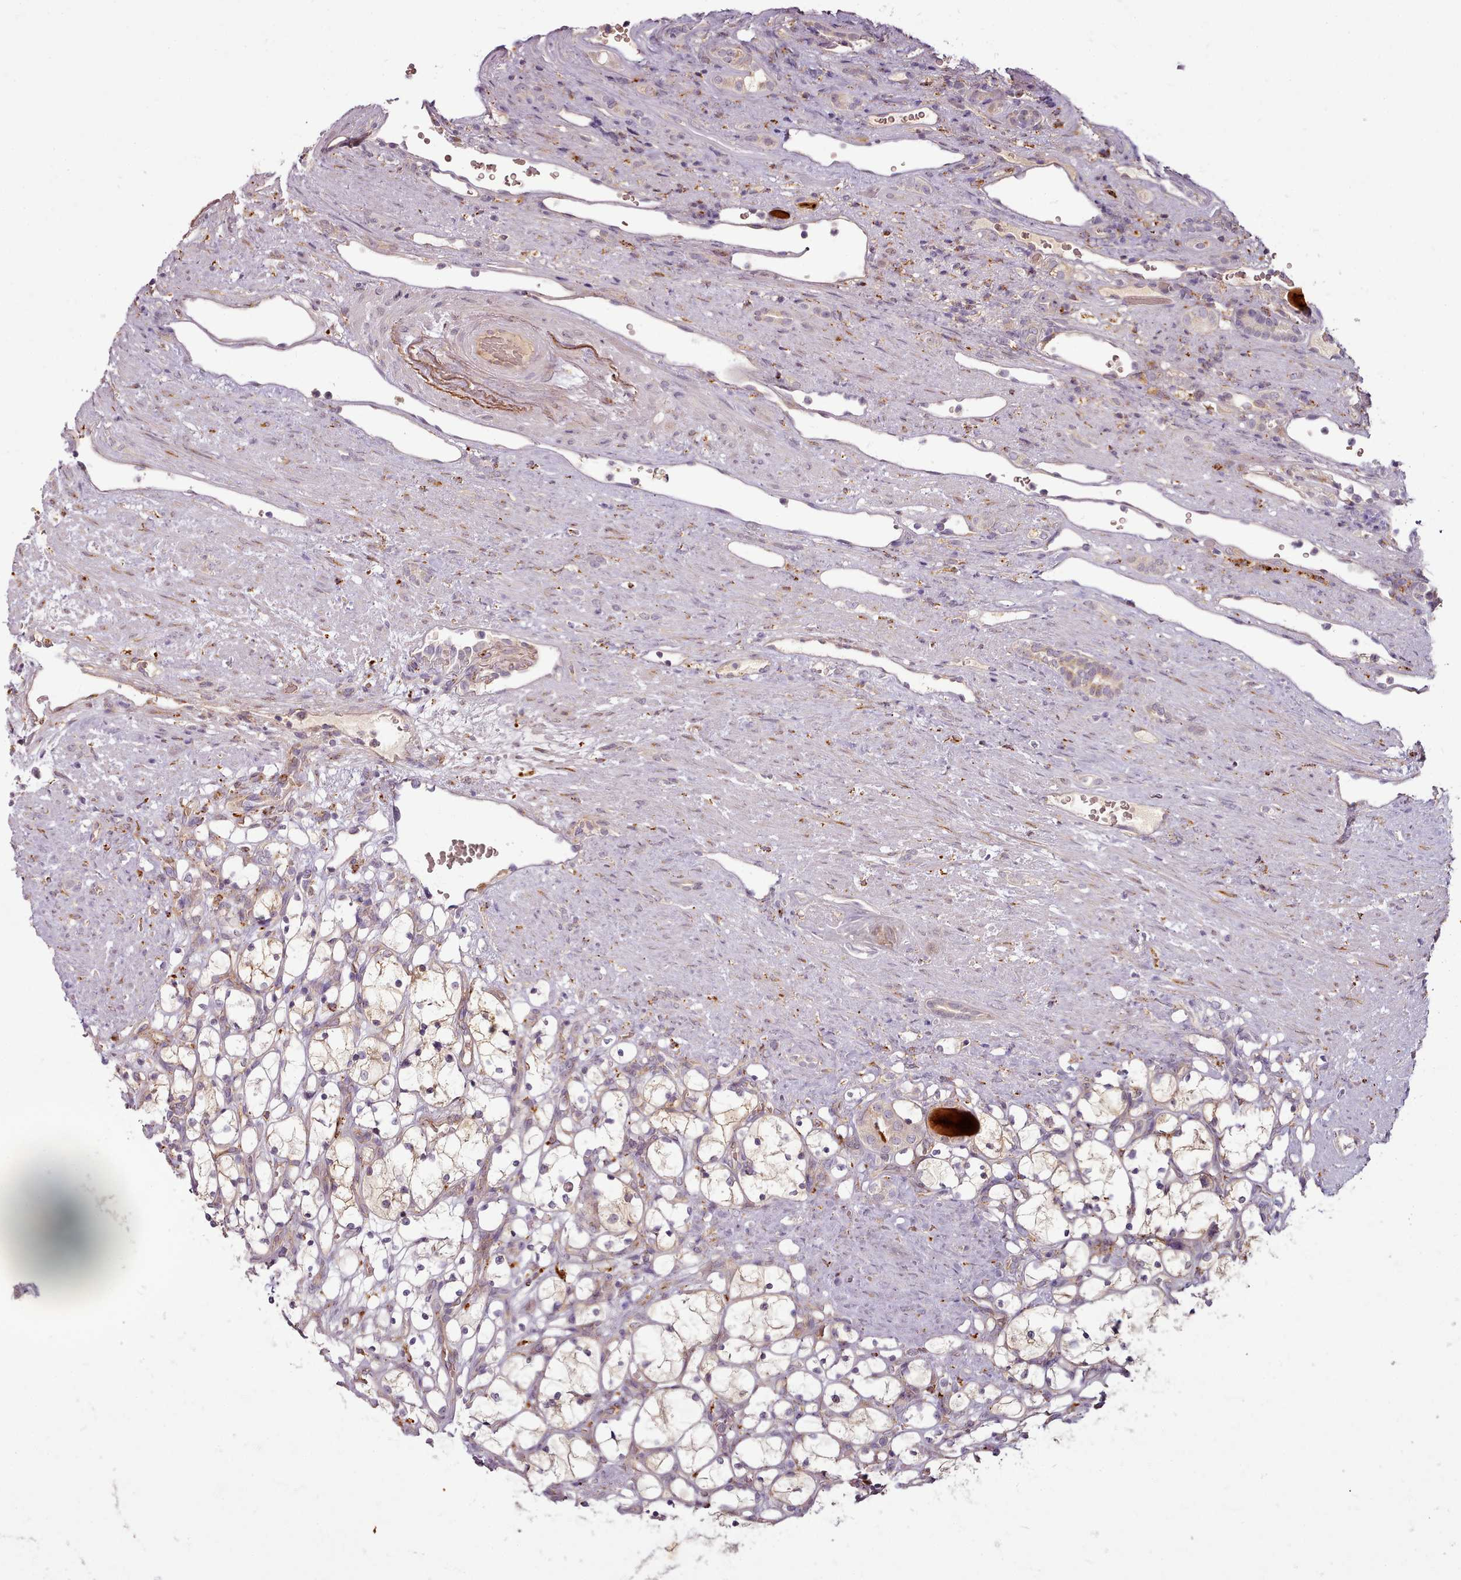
{"staining": {"intensity": "negative", "quantity": "none", "location": "none"}, "tissue": "renal cancer", "cell_type": "Tumor cells", "image_type": "cancer", "snomed": [{"axis": "morphology", "description": "Adenocarcinoma, NOS"}, {"axis": "topography", "description": "Kidney"}], "caption": "Tumor cells are negative for brown protein staining in adenocarcinoma (renal). (Brightfield microscopy of DAB (3,3'-diaminobenzidine) IHC at high magnification).", "gene": "C1QTNF5", "patient": {"sex": "female", "age": 69}}